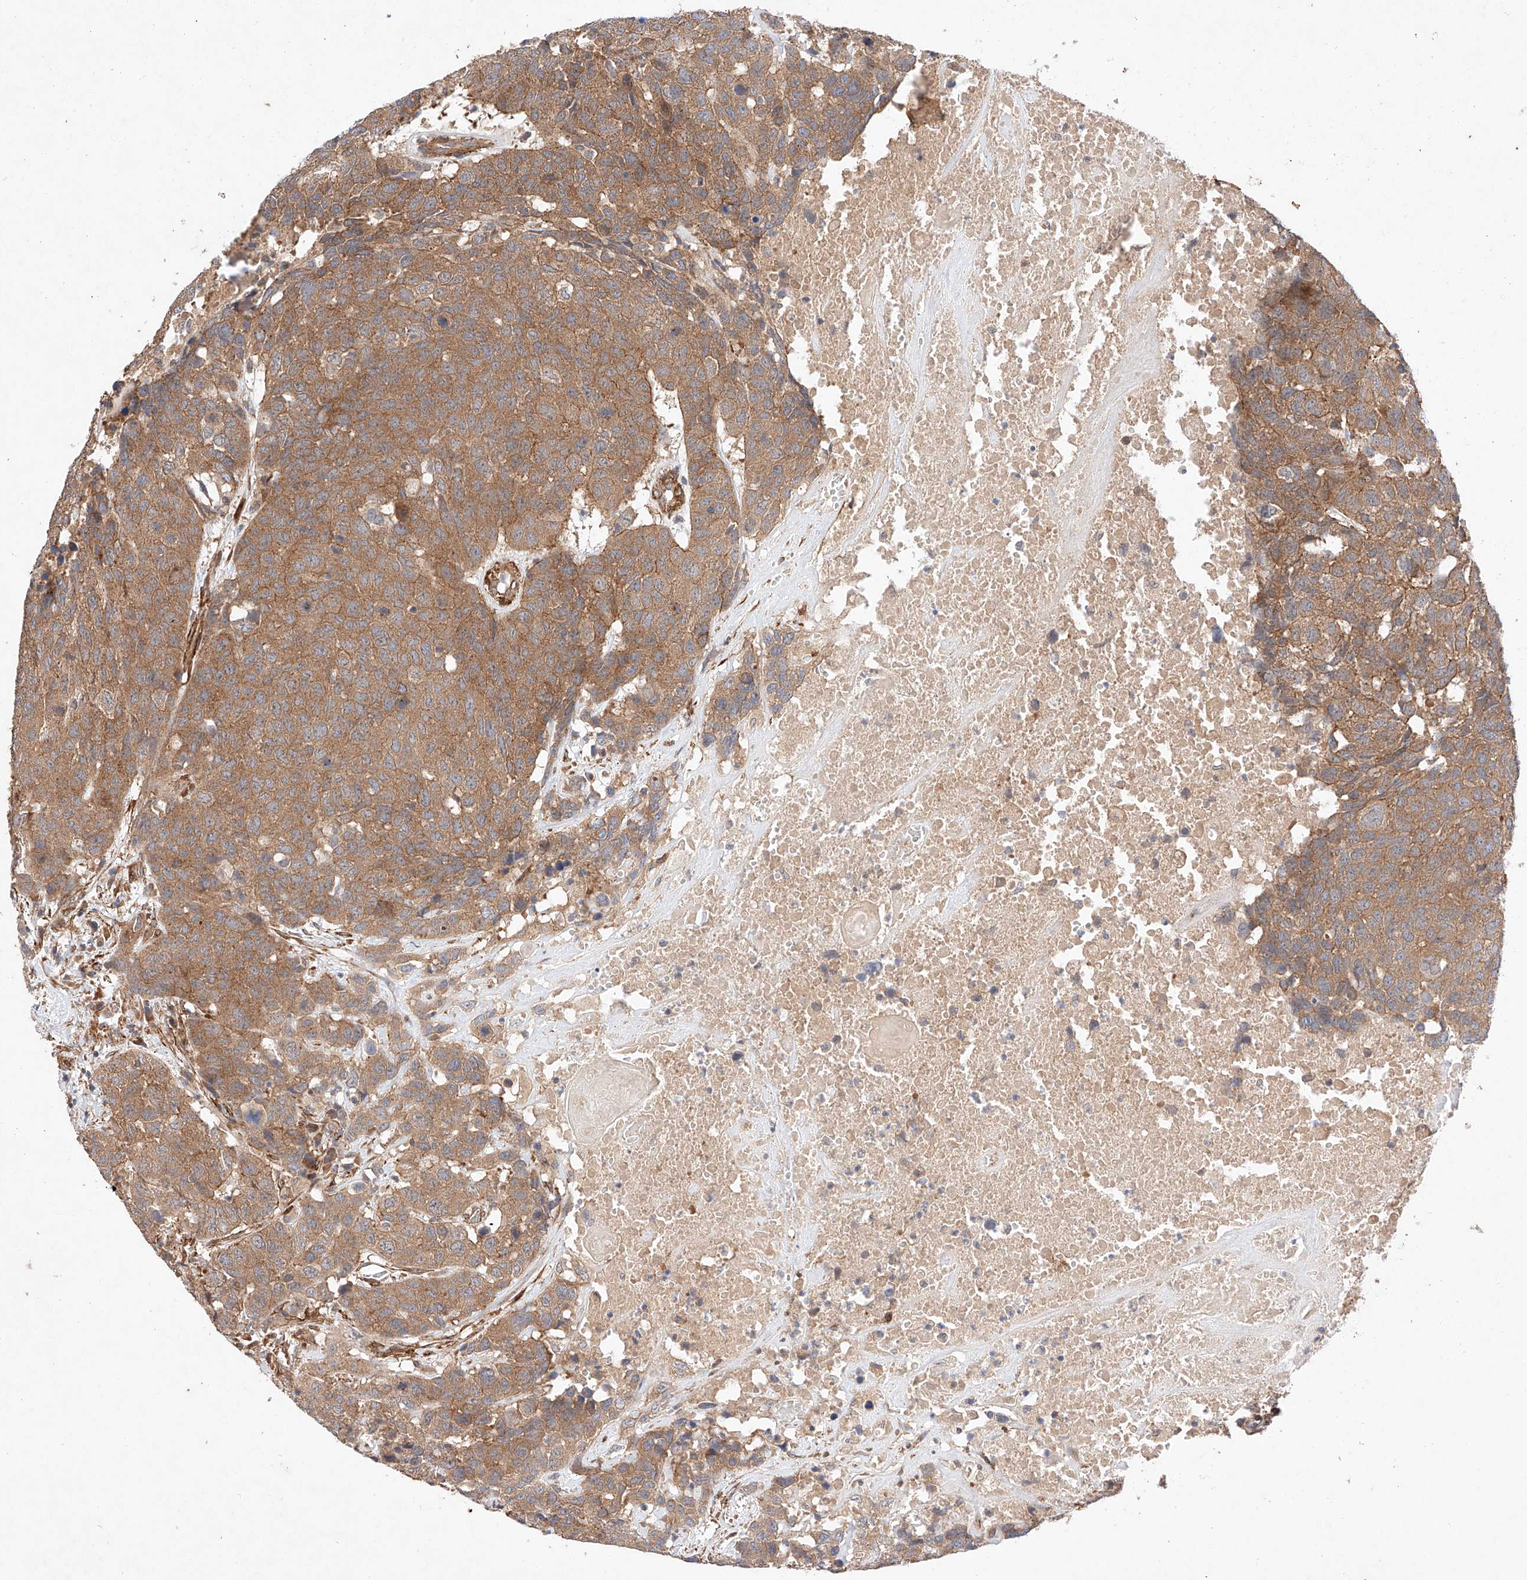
{"staining": {"intensity": "moderate", "quantity": ">75%", "location": "cytoplasmic/membranous"}, "tissue": "head and neck cancer", "cell_type": "Tumor cells", "image_type": "cancer", "snomed": [{"axis": "morphology", "description": "Squamous cell carcinoma, NOS"}, {"axis": "topography", "description": "Head-Neck"}], "caption": "Protein expression analysis of human head and neck cancer reveals moderate cytoplasmic/membranous expression in approximately >75% of tumor cells.", "gene": "RAB23", "patient": {"sex": "male", "age": 66}}